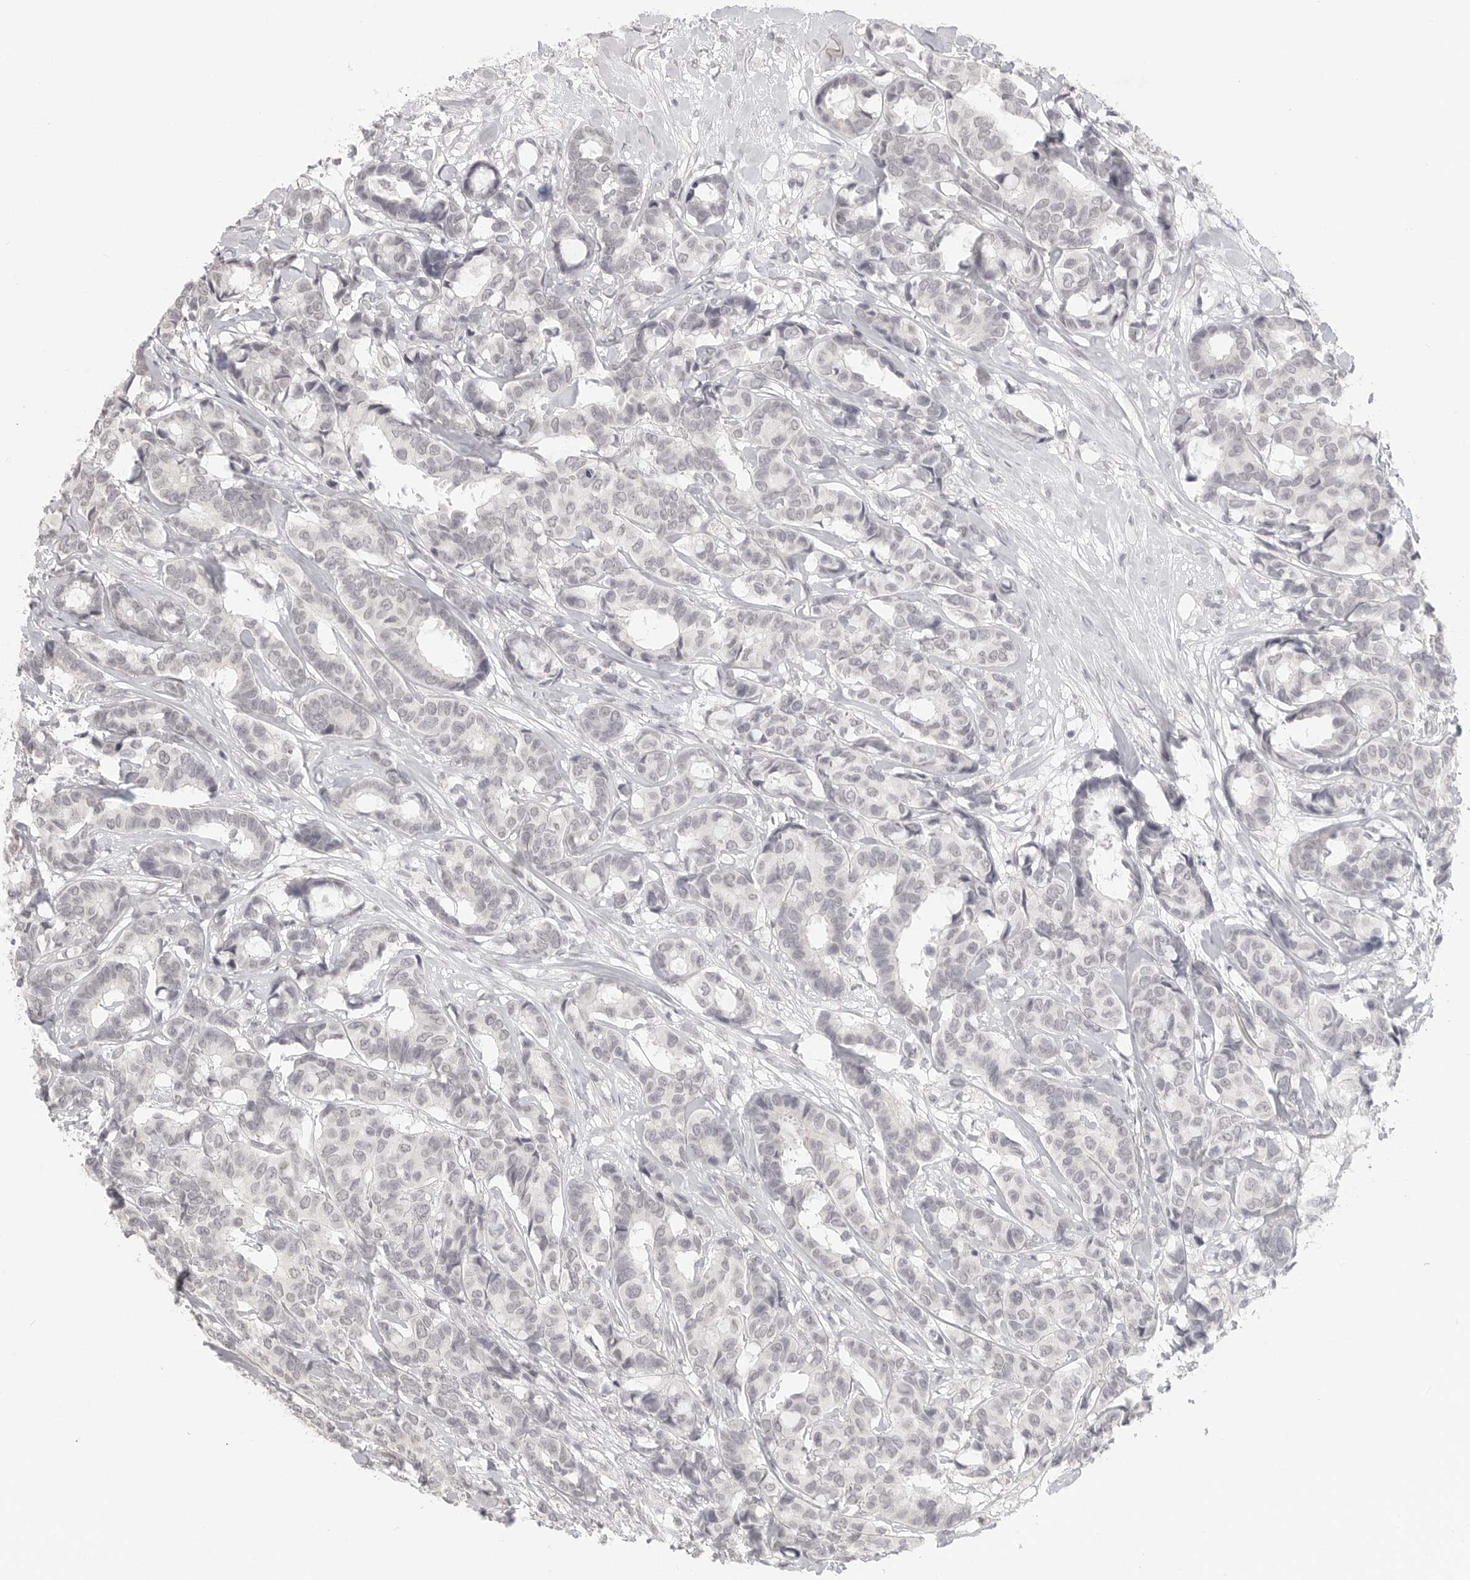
{"staining": {"intensity": "negative", "quantity": "none", "location": "none"}, "tissue": "breast cancer", "cell_type": "Tumor cells", "image_type": "cancer", "snomed": [{"axis": "morphology", "description": "Duct carcinoma"}, {"axis": "topography", "description": "Breast"}], "caption": "A high-resolution image shows immunohistochemistry (IHC) staining of breast cancer, which demonstrates no significant positivity in tumor cells.", "gene": "KLK11", "patient": {"sex": "female", "age": 87}}